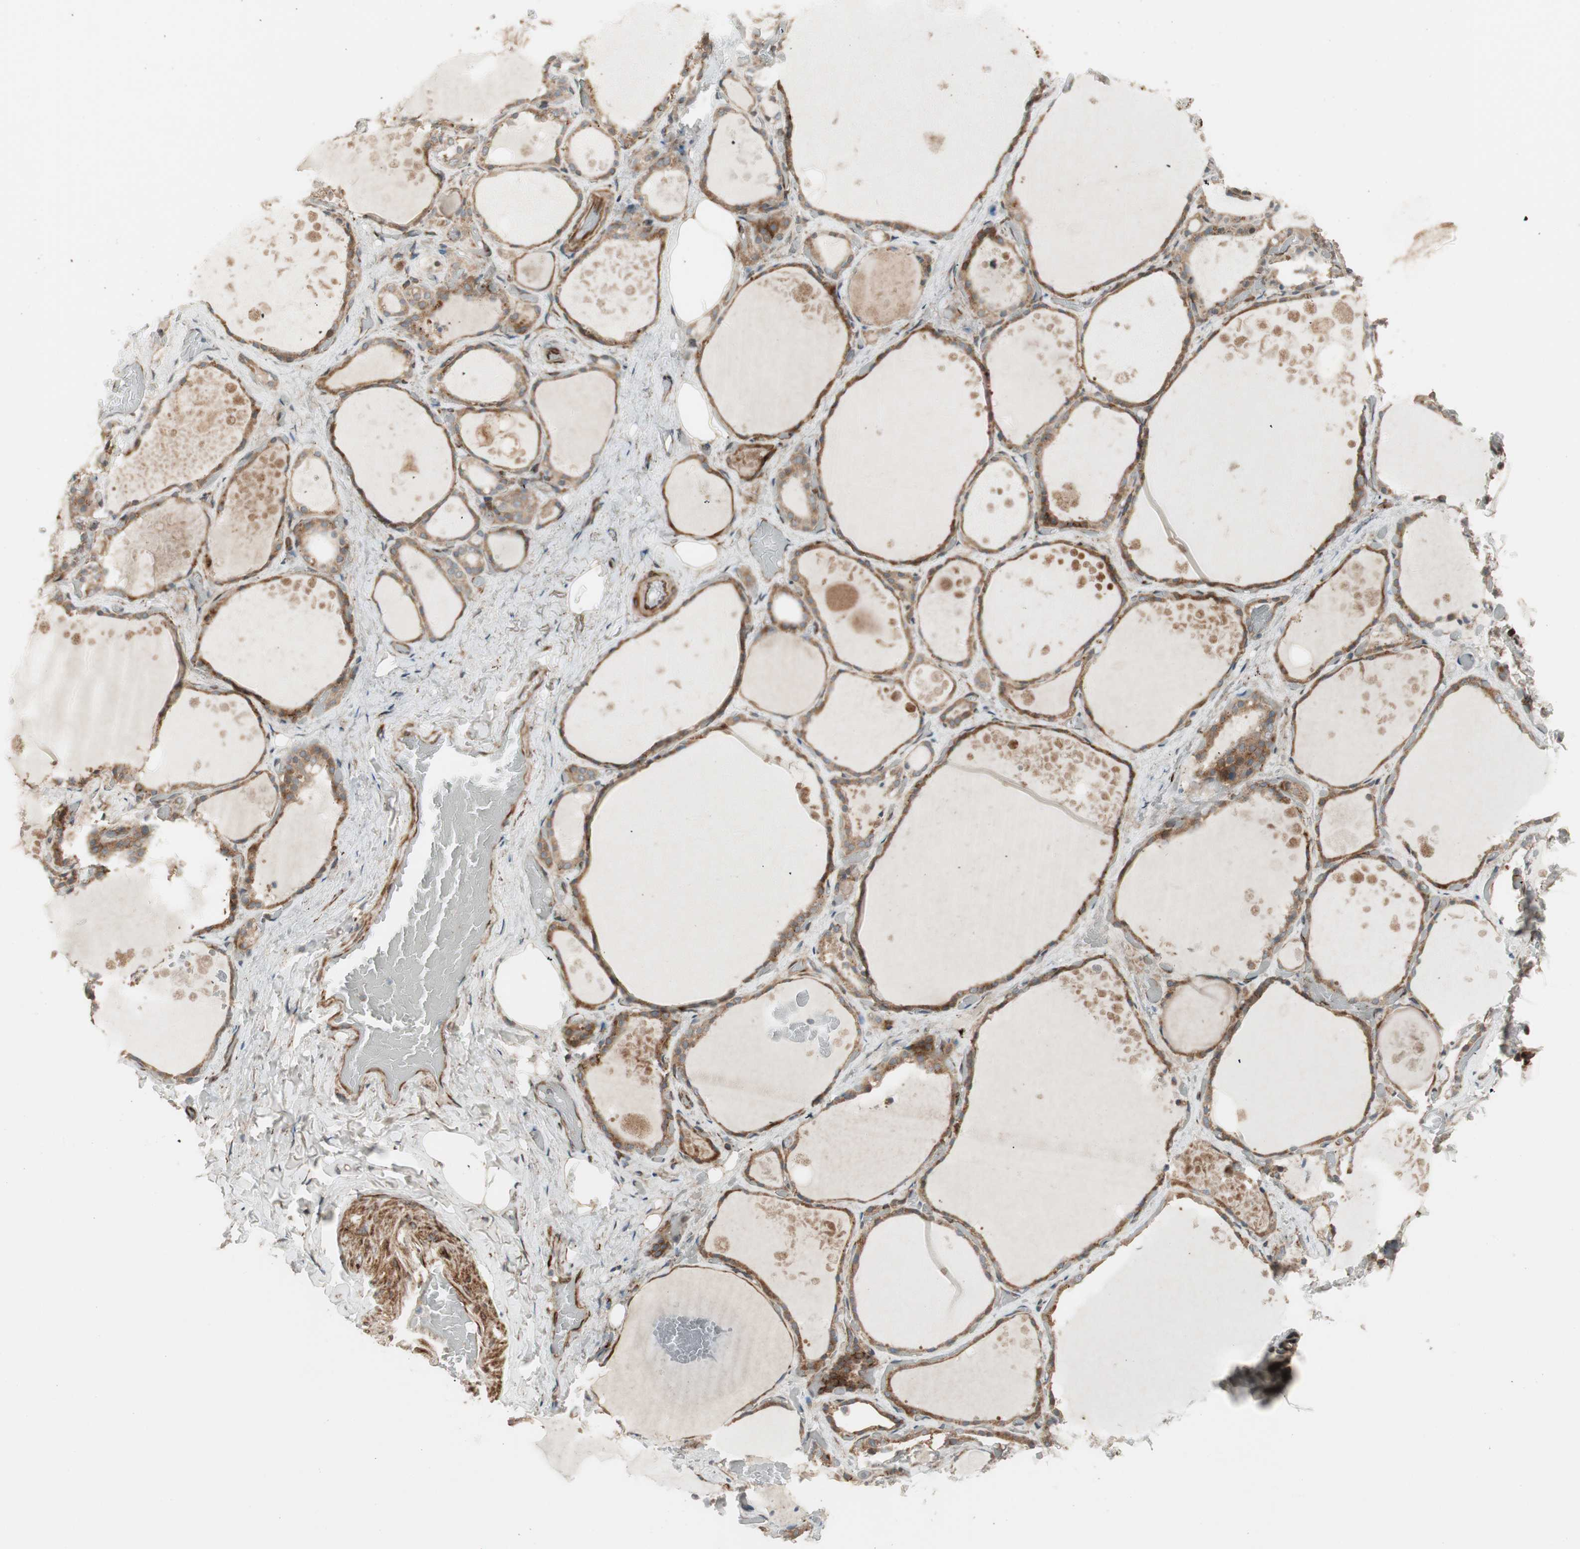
{"staining": {"intensity": "strong", "quantity": ">75%", "location": "cytoplasmic/membranous"}, "tissue": "thyroid gland", "cell_type": "Glandular cells", "image_type": "normal", "snomed": [{"axis": "morphology", "description": "Normal tissue, NOS"}, {"axis": "topography", "description": "Thyroid gland"}], "caption": "This micrograph shows benign thyroid gland stained with immunohistochemistry to label a protein in brown. The cytoplasmic/membranous of glandular cells show strong positivity for the protein. Nuclei are counter-stained blue.", "gene": "PPP2R5E", "patient": {"sex": "male", "age": 61}}